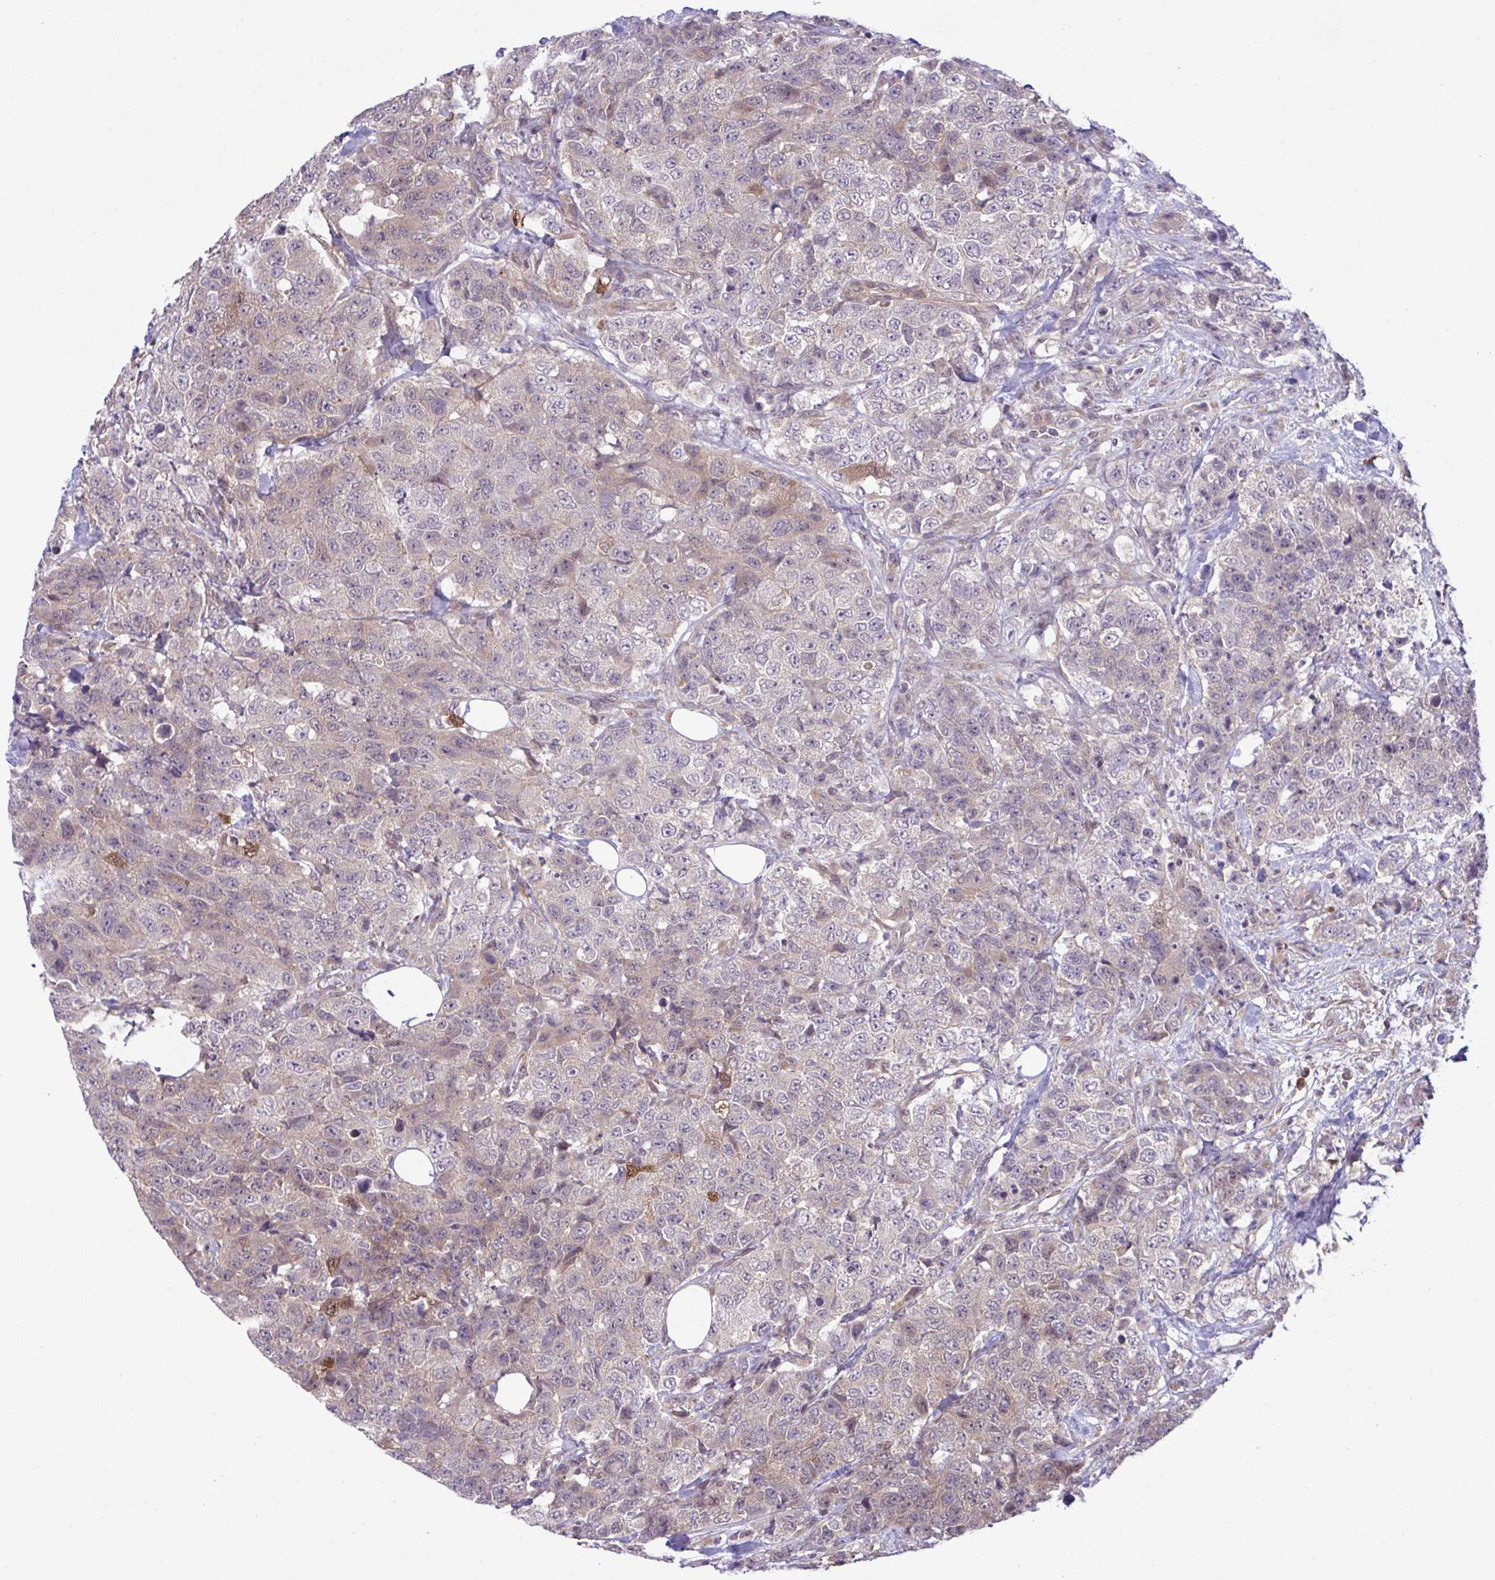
{"staining": {"intensity": "weak", "quantity": "25%-75%", "location": "cytoplasmic/membranous"}, "tissue": "urothelial cancer", "cell_type": "Tumor cells", "image_type": "cancer", "snomed": [{"axis": "morphology", "description": "Urothelial carcinoma, High grade"}, {"axis": "topography", "description": "Urinary bladder"}], "caption": "DAB immunohistochemical staining of urothelial cancer displays weak cytoplasmic/membranous protein positivity in approximately 25%-75% of tumor cells.", "gene": "CMPK1", "patient": {"sex": "female", "age": 78}}